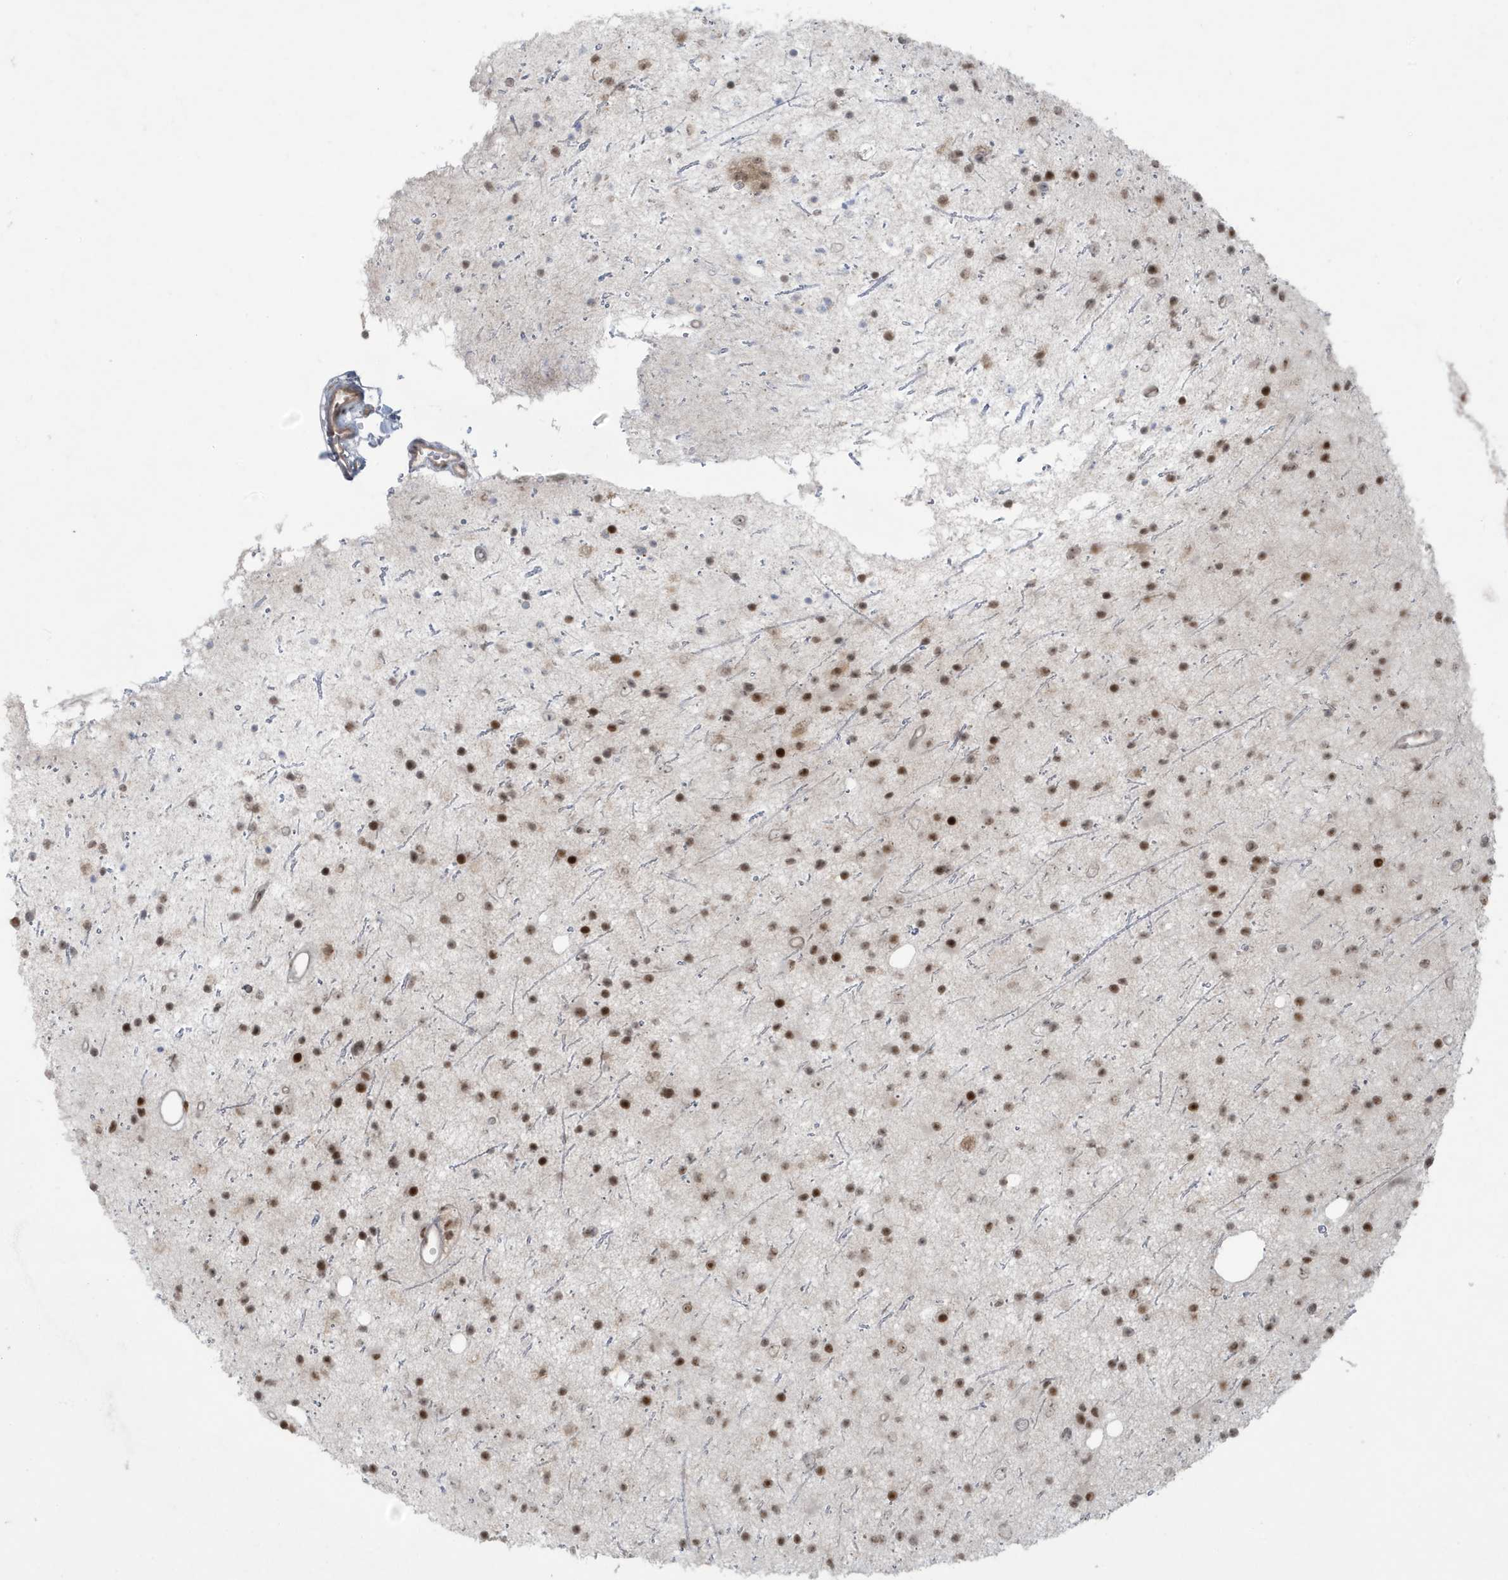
{"staining": {"intensity": "strong", "quantity": ">75%", "location": "nuclear"}, "tissue": "glioma", "cell_type": "Tumor cells", "image_type": "cancer", "snomed": [{"axis": "morphology", "description": "Glioma, malignant, Low grade"}, {"axis": "topography", "description": "Cerebral cortex"}], "caption": "Malignant glioma (low-grade) stained with a brown dye shows strong nuclear positive staining in about >75% of tumor cells.", "gene": "C1orf52", "patient": {"sex": "female", "age": 39}}